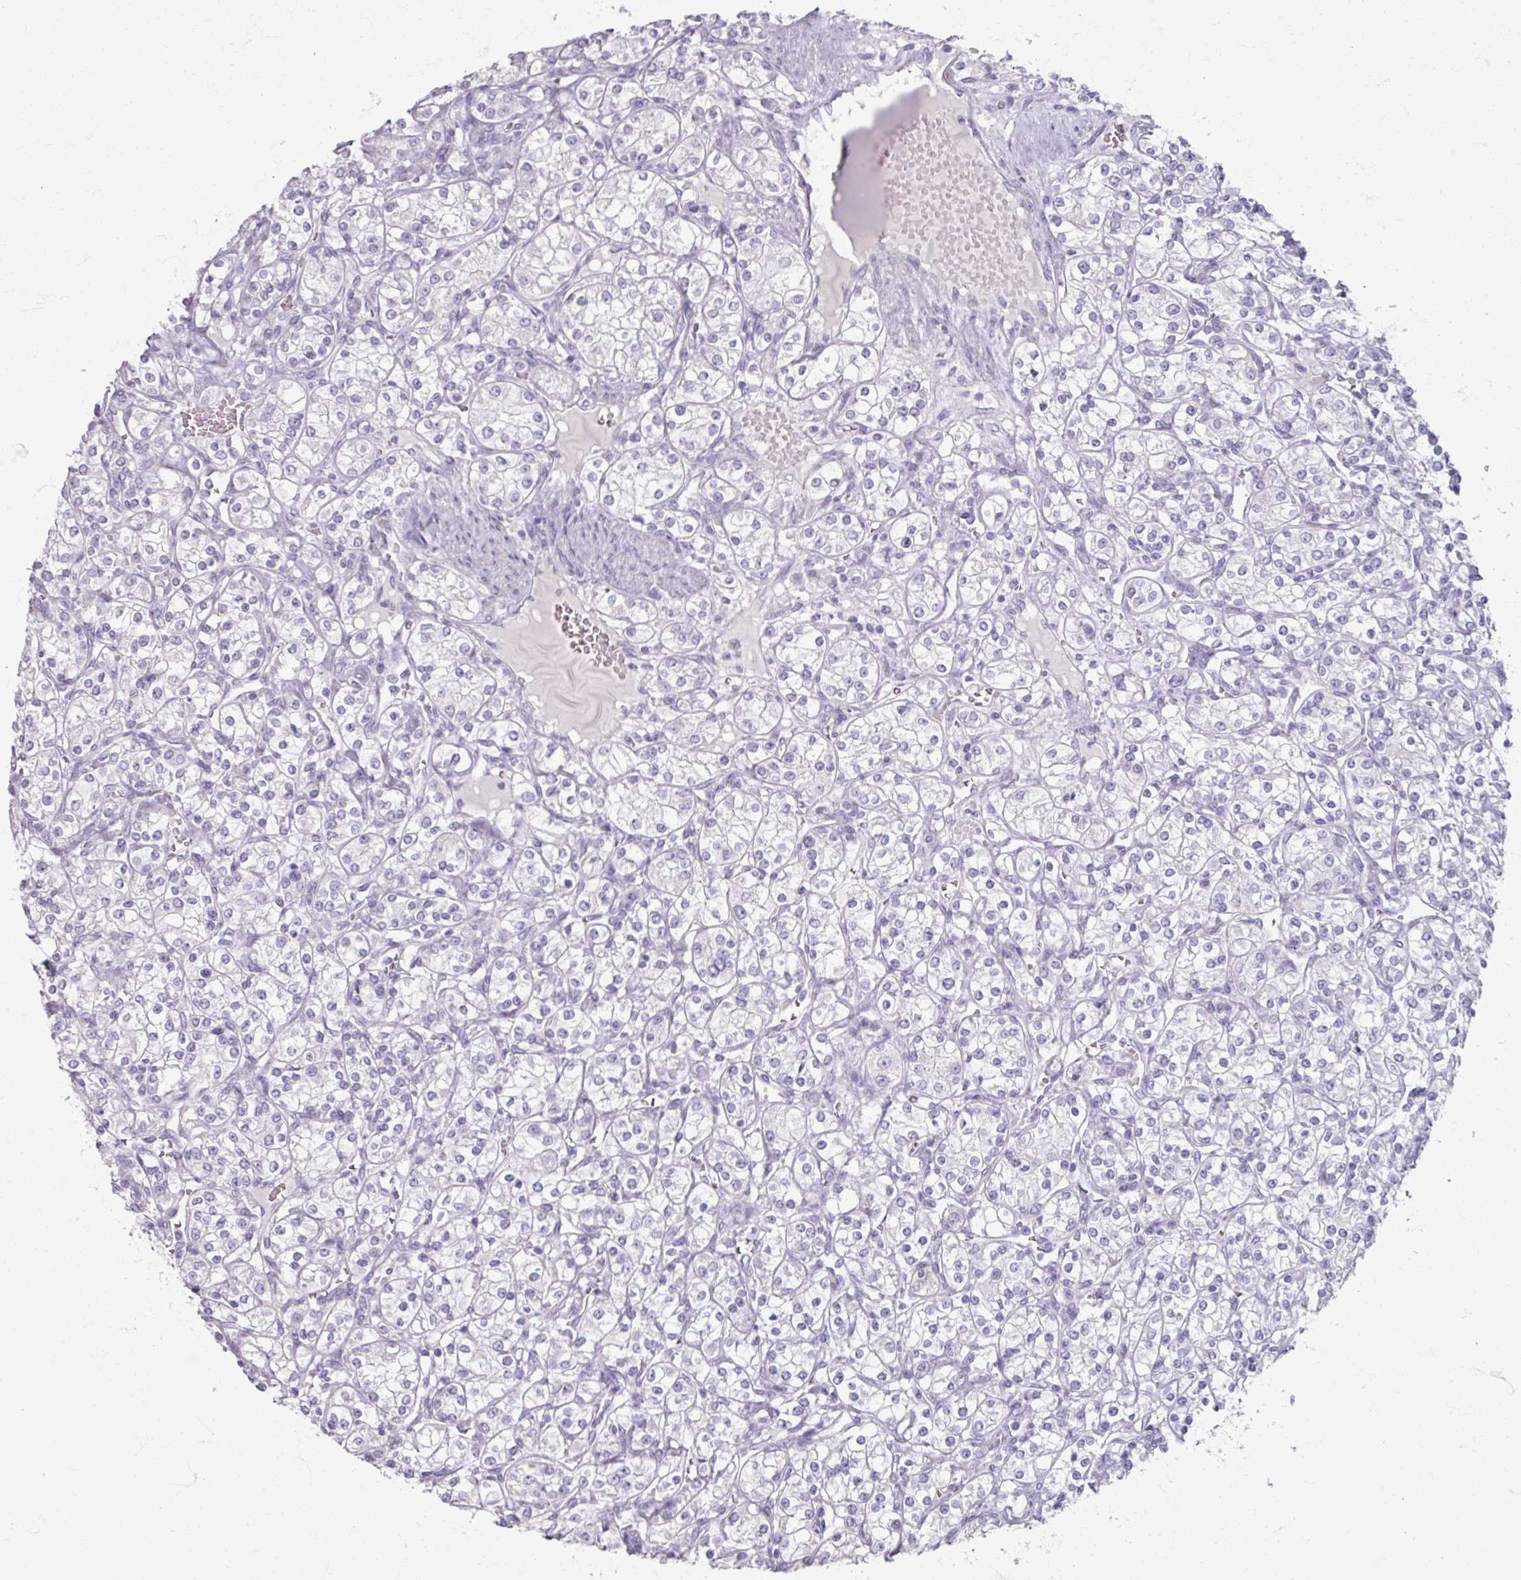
{"staining": {"intensity": "negative", "quantity": "none", "location": "none"}, "tissue": "renal cancer", "cell_type": "Tumor cells", "image_type": "cancer", "snomed": [{"axis": "morphology", "description": "Adenocarcinoma, NOS"}, {"axis": "topography", "description": "Kidney"}], "caption": "A photomicrograph of human renal cancer is negative for staining in tumor cells.", "gene": "TG", "patient": {"sex": "male", "age": 77}}